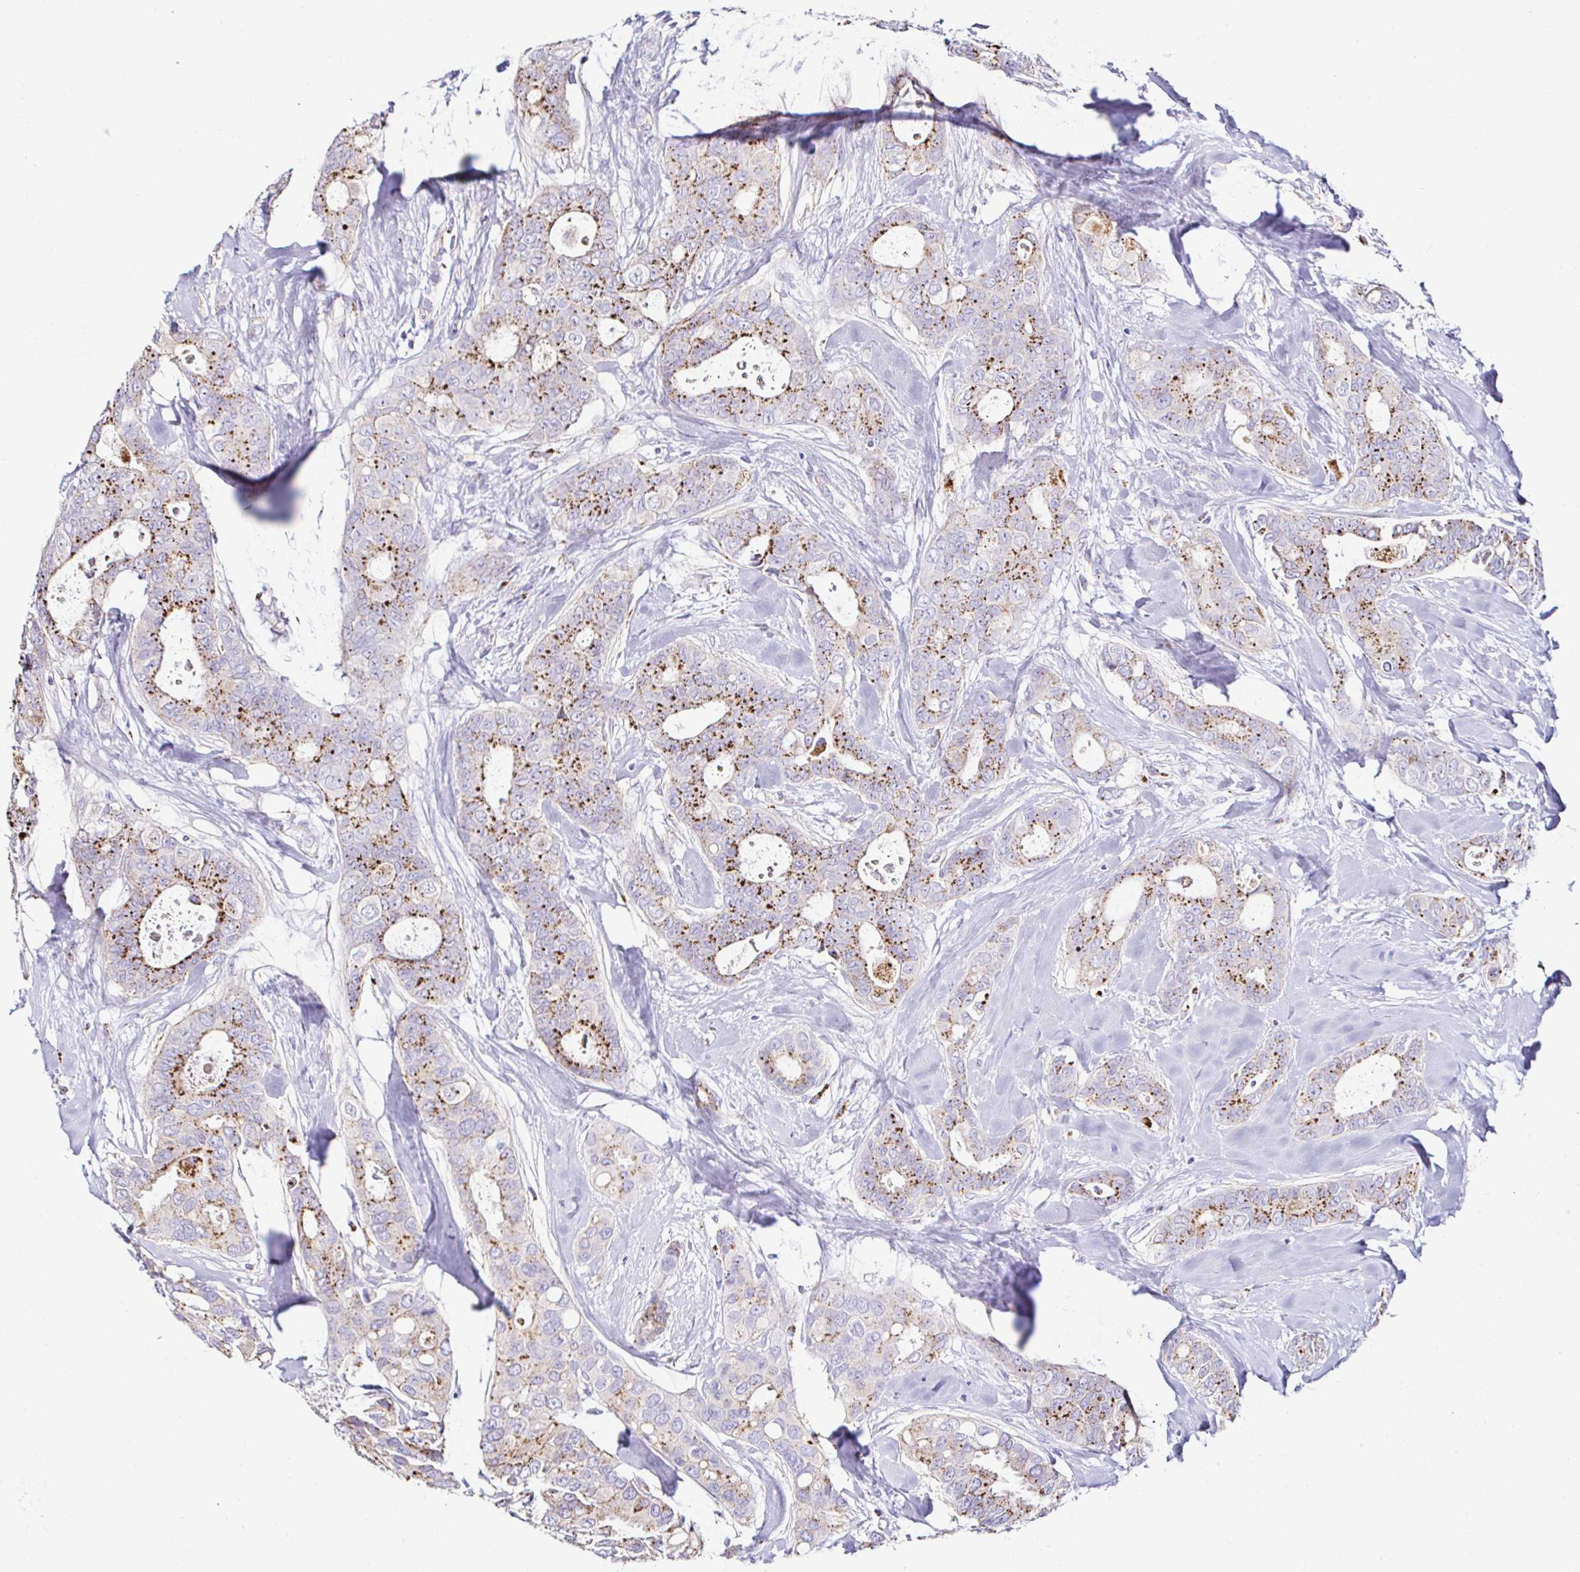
{"staining": {"intensity": "moderate", "quantity": ">75%", "location": "cytoplasmic/membranous"}, "tissue": "breast cancer", "cell_type": "Tumor cells", "image_type": "cancer", "snomed": [{"axis": "morphology", "description": "Duct carcinoma"}, {"axis": "topography", "description": "Breast"}], "caption": "Protein staining by immunohistochemistry (IHC) shows moderate cytoplasmic/membranous staining in approximately >75% of tumor cells in breast invasive ductal carcinoma.", "gene": "GALNS", "patient": {"sex": "female", "age": 45}}